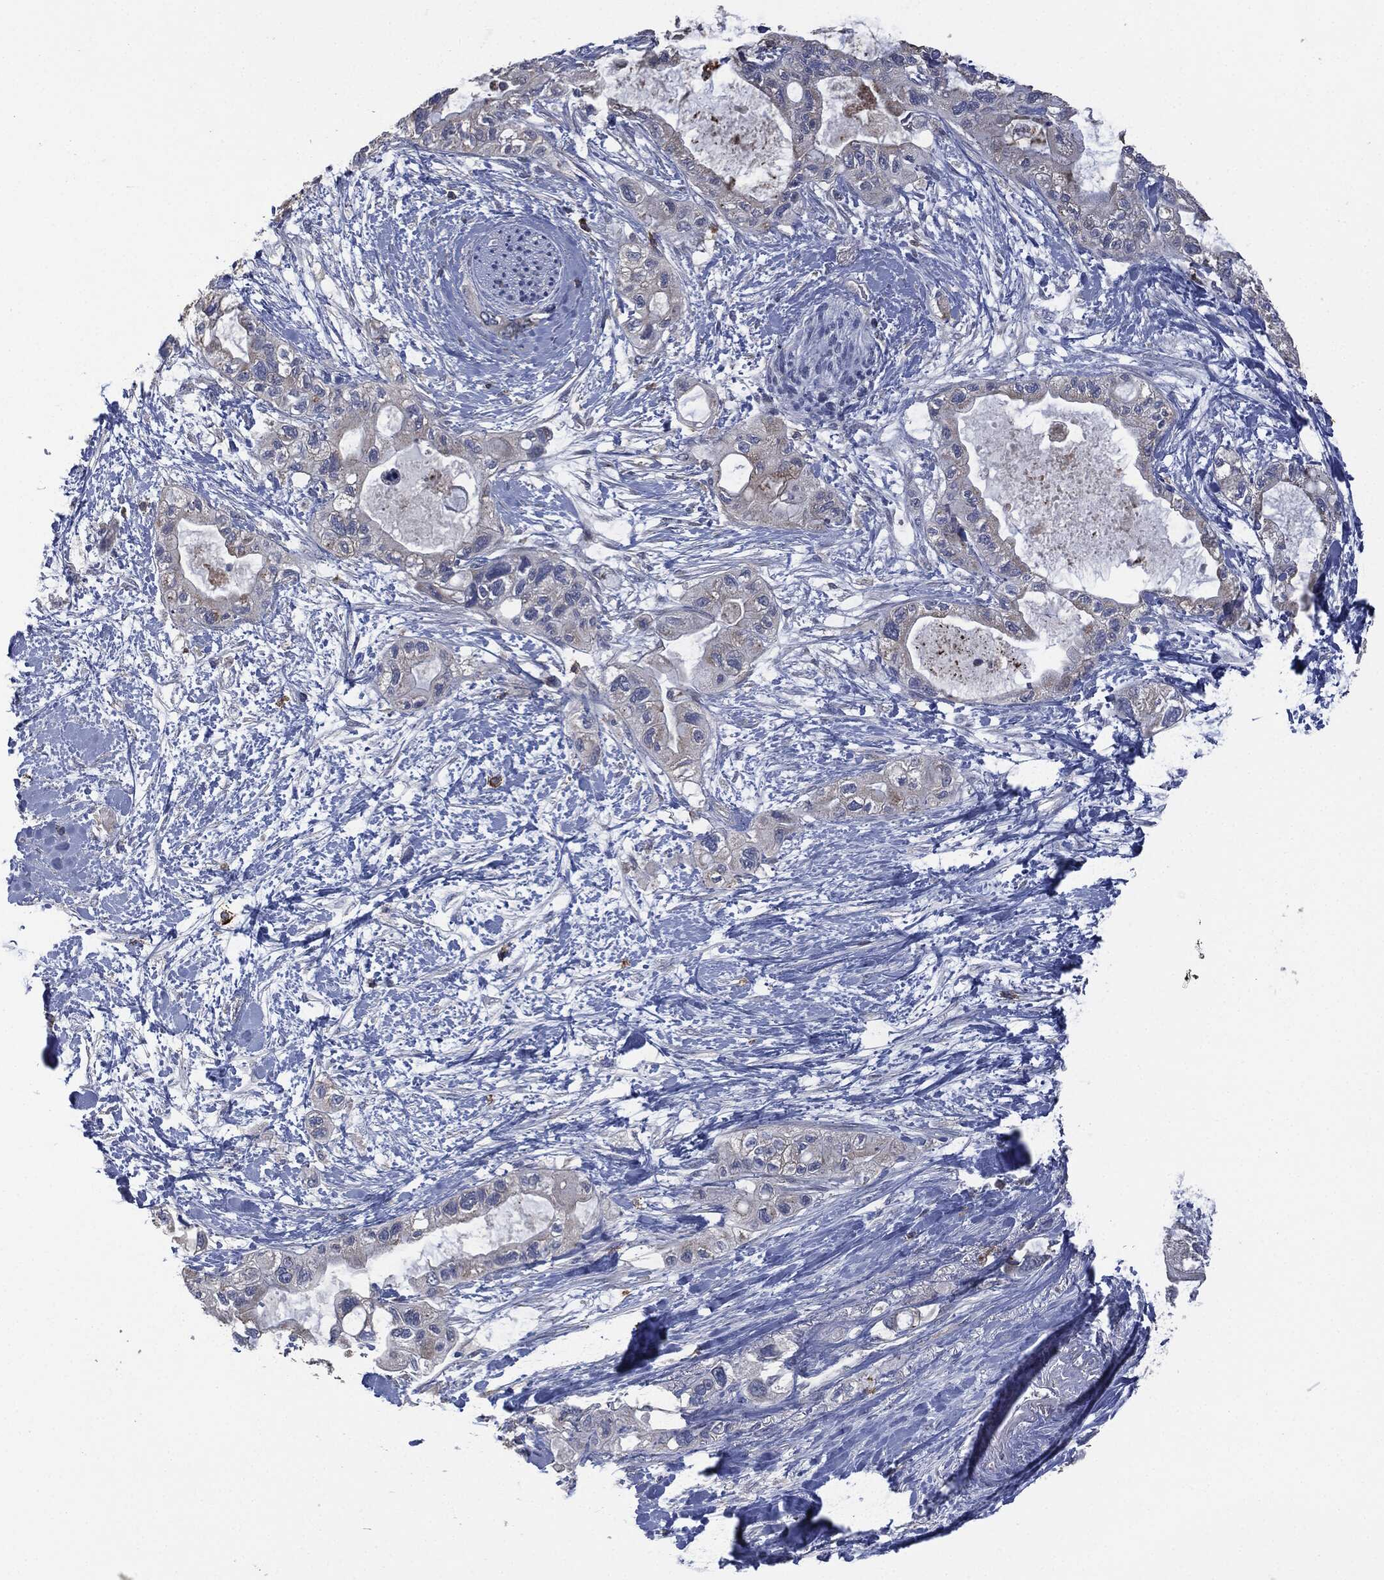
{"staining": {"intensity": "negative", "quantity": "none", "location": "none"}, "tissue": "pancreatic cancer", "cell_type": "Tumor cells", "image_type": "cancer", "snomed": [{"axis": "morphology", "description": "Adenocarcinoma, NOS"}, {"axis": "topography", "description": "Pancreas"}], "caption": "DAB immunohistochemical staining of adenocarcinoma (pancreatic) reveals no significant positivity in tumor cells.", "gene": "CD33", "patient": {"sex": "female", "age": 56}}